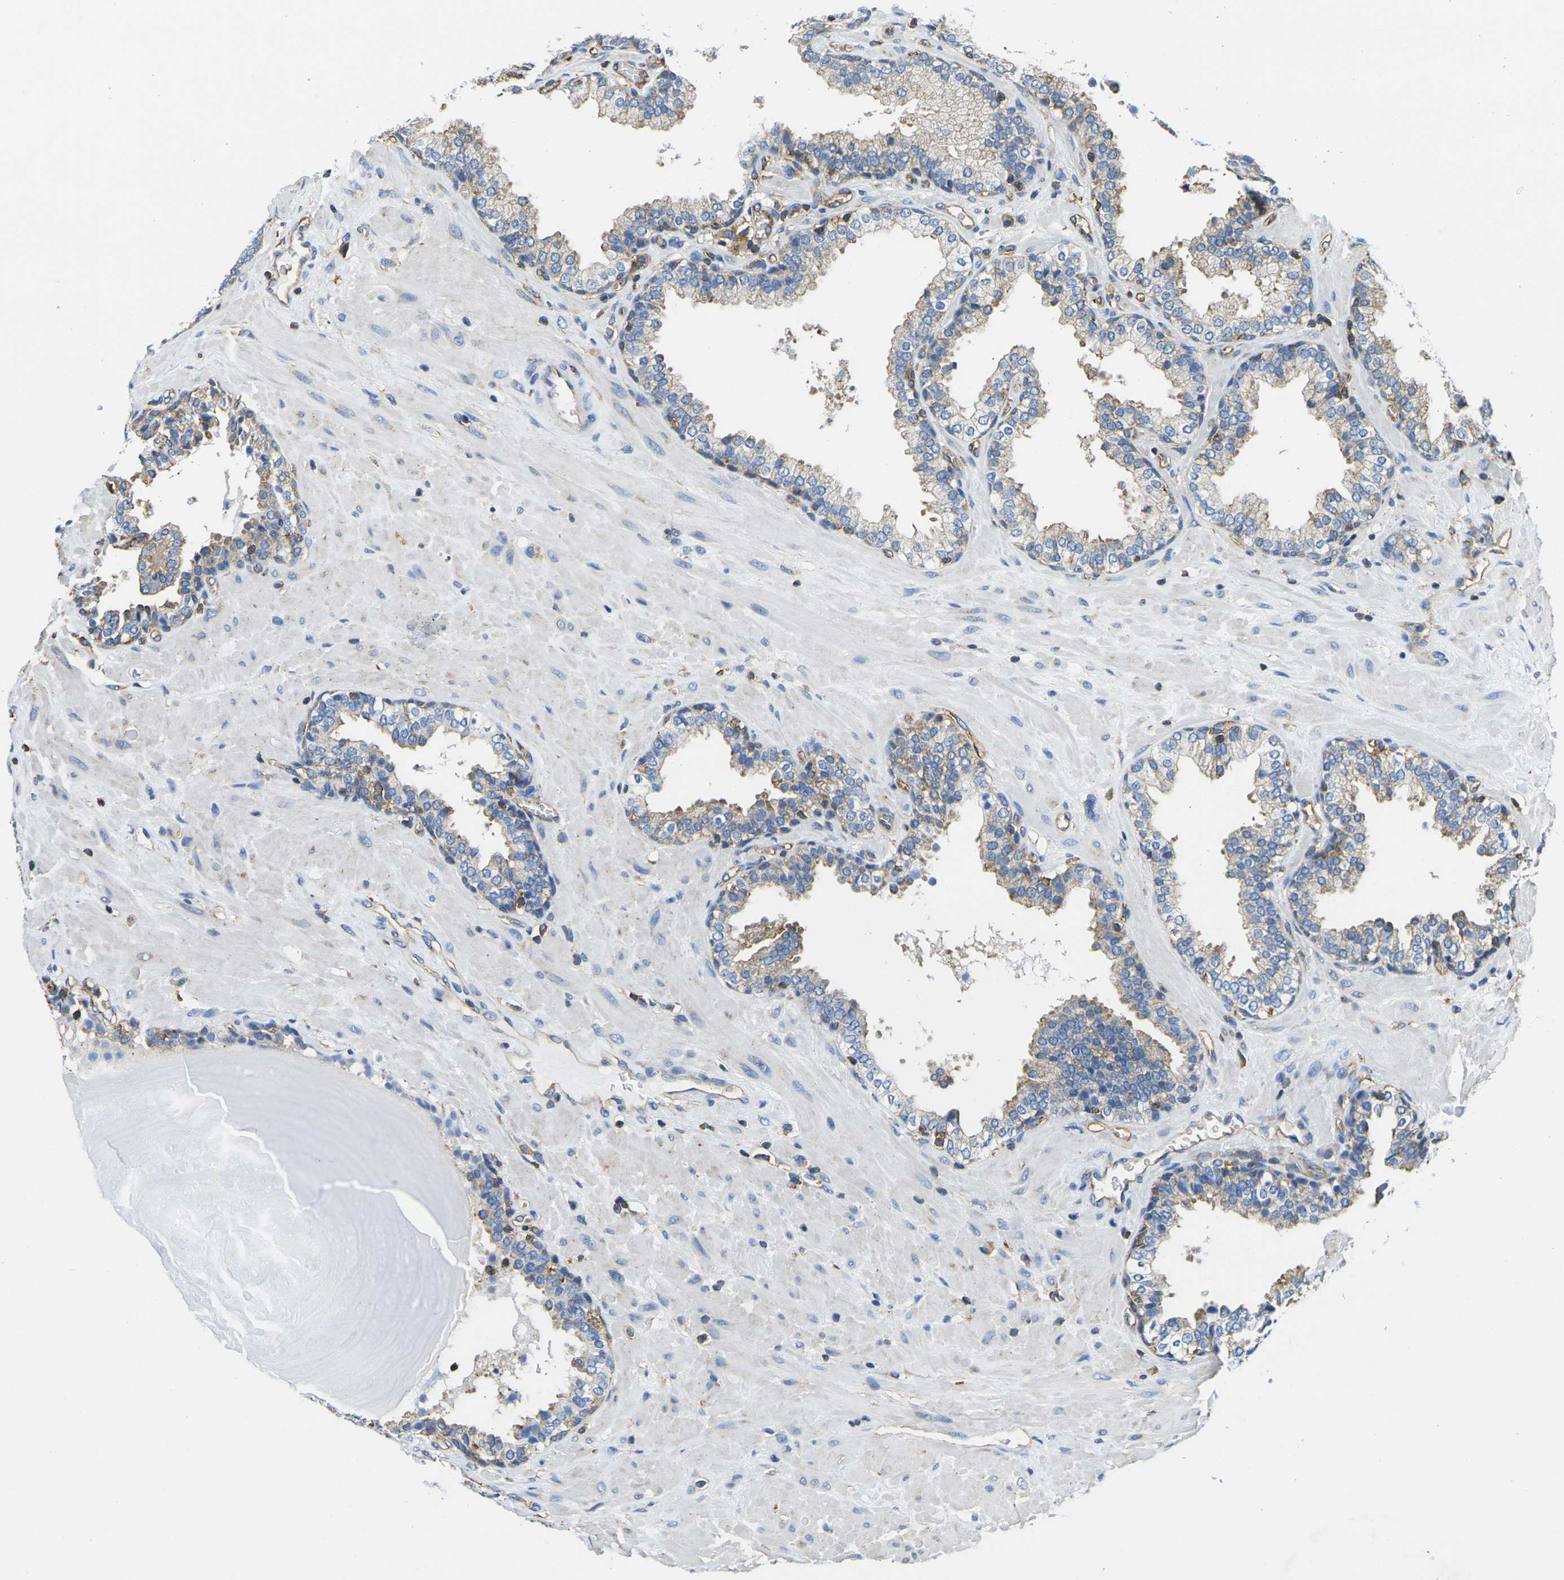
{"staining": {"intensity": "moderate", "quantity": "<25%", "location": "cytoplasmic/membranous"}, "tissue": "prostate", "cell_type": "Glandular cells", "image_type": "normal", "snomed": [{"axis": "morphology", "description": "Normal tissue, NOS"}, {"axis": "topography", "description": "Prostate"}], "caption": "IHC photomicrograph of benign prostate stained for a protein (brown), which exhibits low levels of moderate cytoplasmic/membranous positivity in about <25% of glandular cells.", "gene": "FAM110D", "patient": {"sex": "male", "age": 51}}